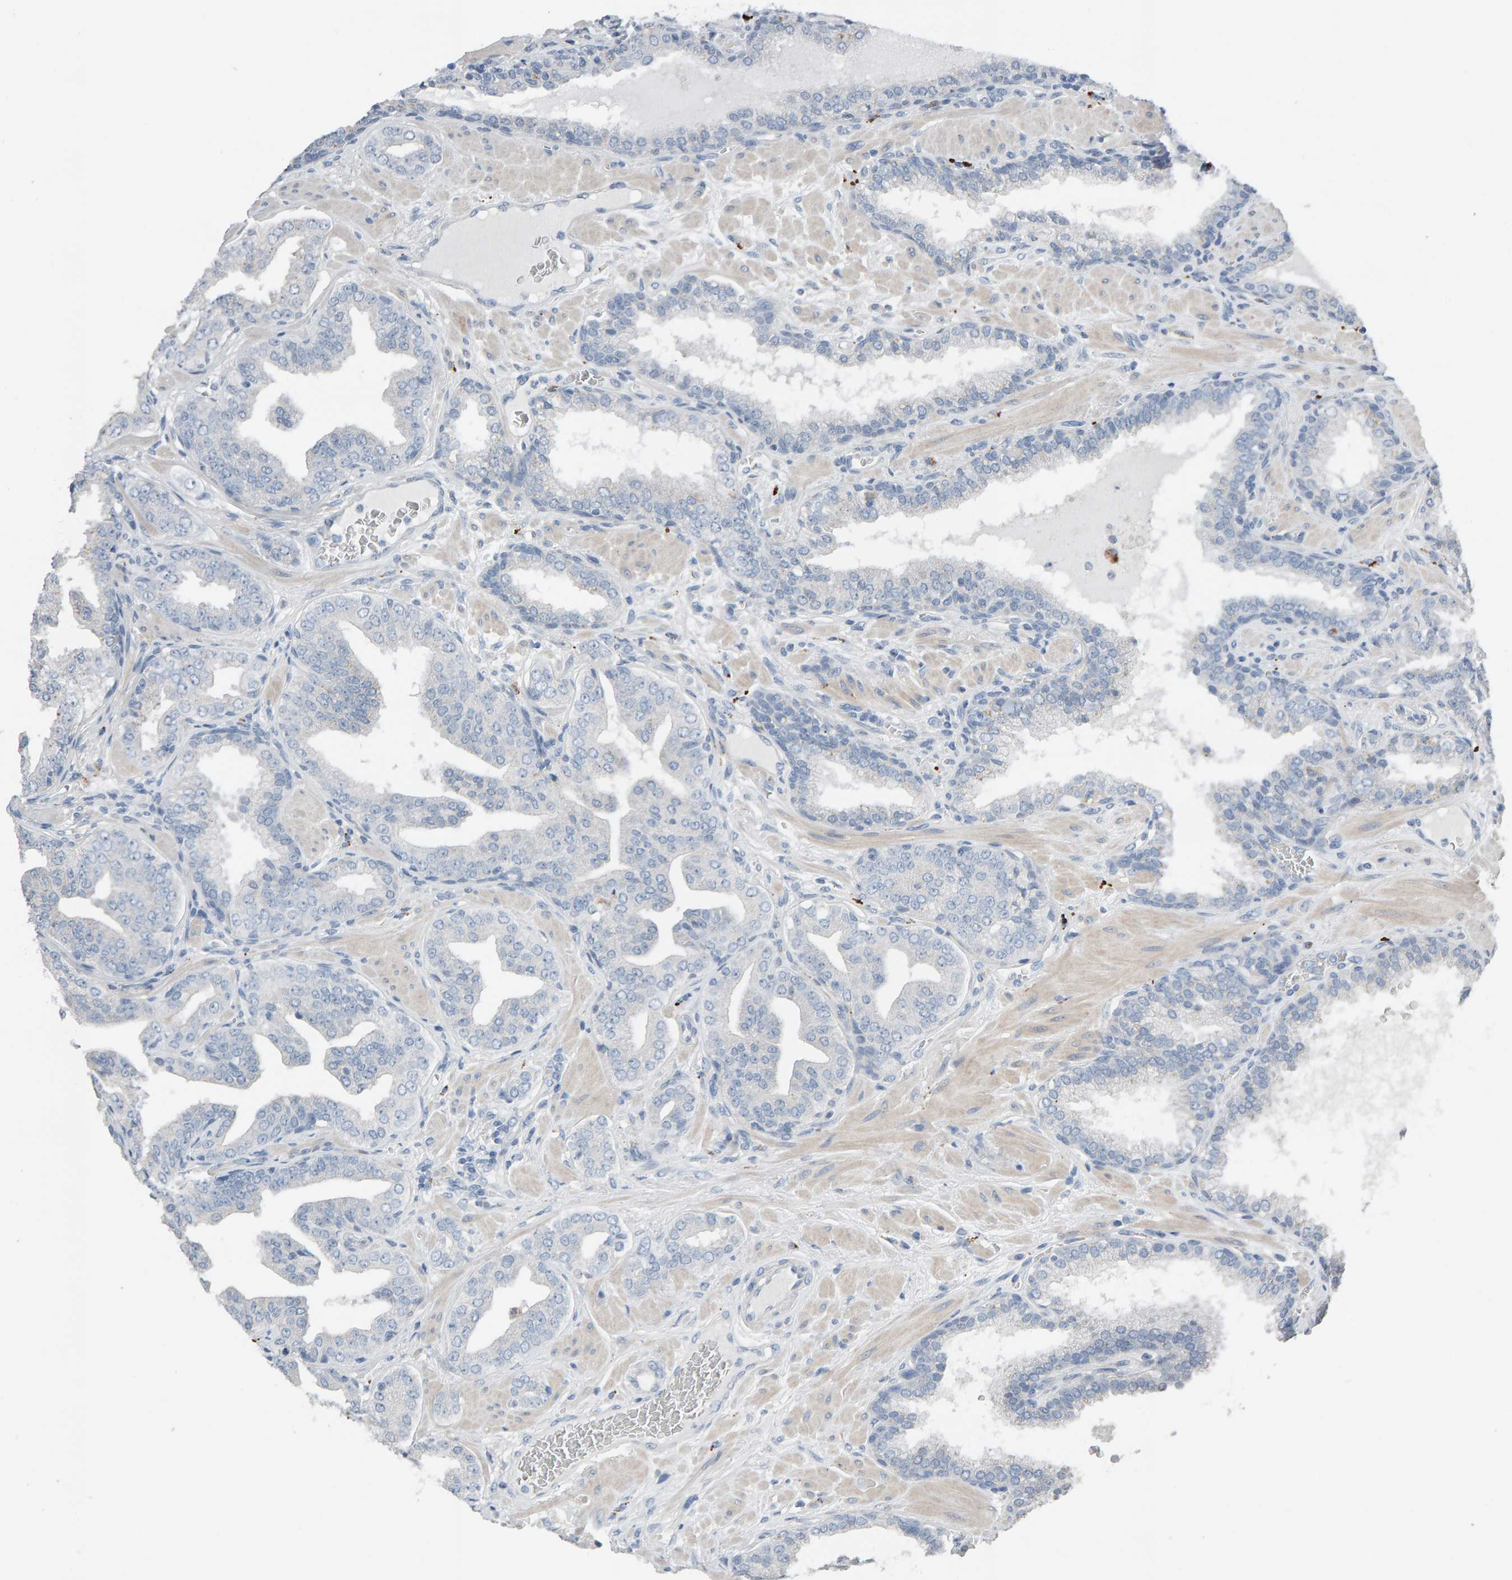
{"staining": {"intensity": "negative", "quantity": "none", "location": "none"}, "tissue": "prostate cancer", "cell_type": "Tumor cells", "image_type": "cancer", "snomed": [{"axis": "morphology", "description": "Adenocarcinoma, Low grade"}, {"axis": "topography", "description": "Prostate"}], "caption": "This is an IHC photomicrograph of human prostate low-grade adenocarcinoma. There is no staining in tumor cells.", "gene": "IPPK", "patient": {"sex": "male", "age": 62}}